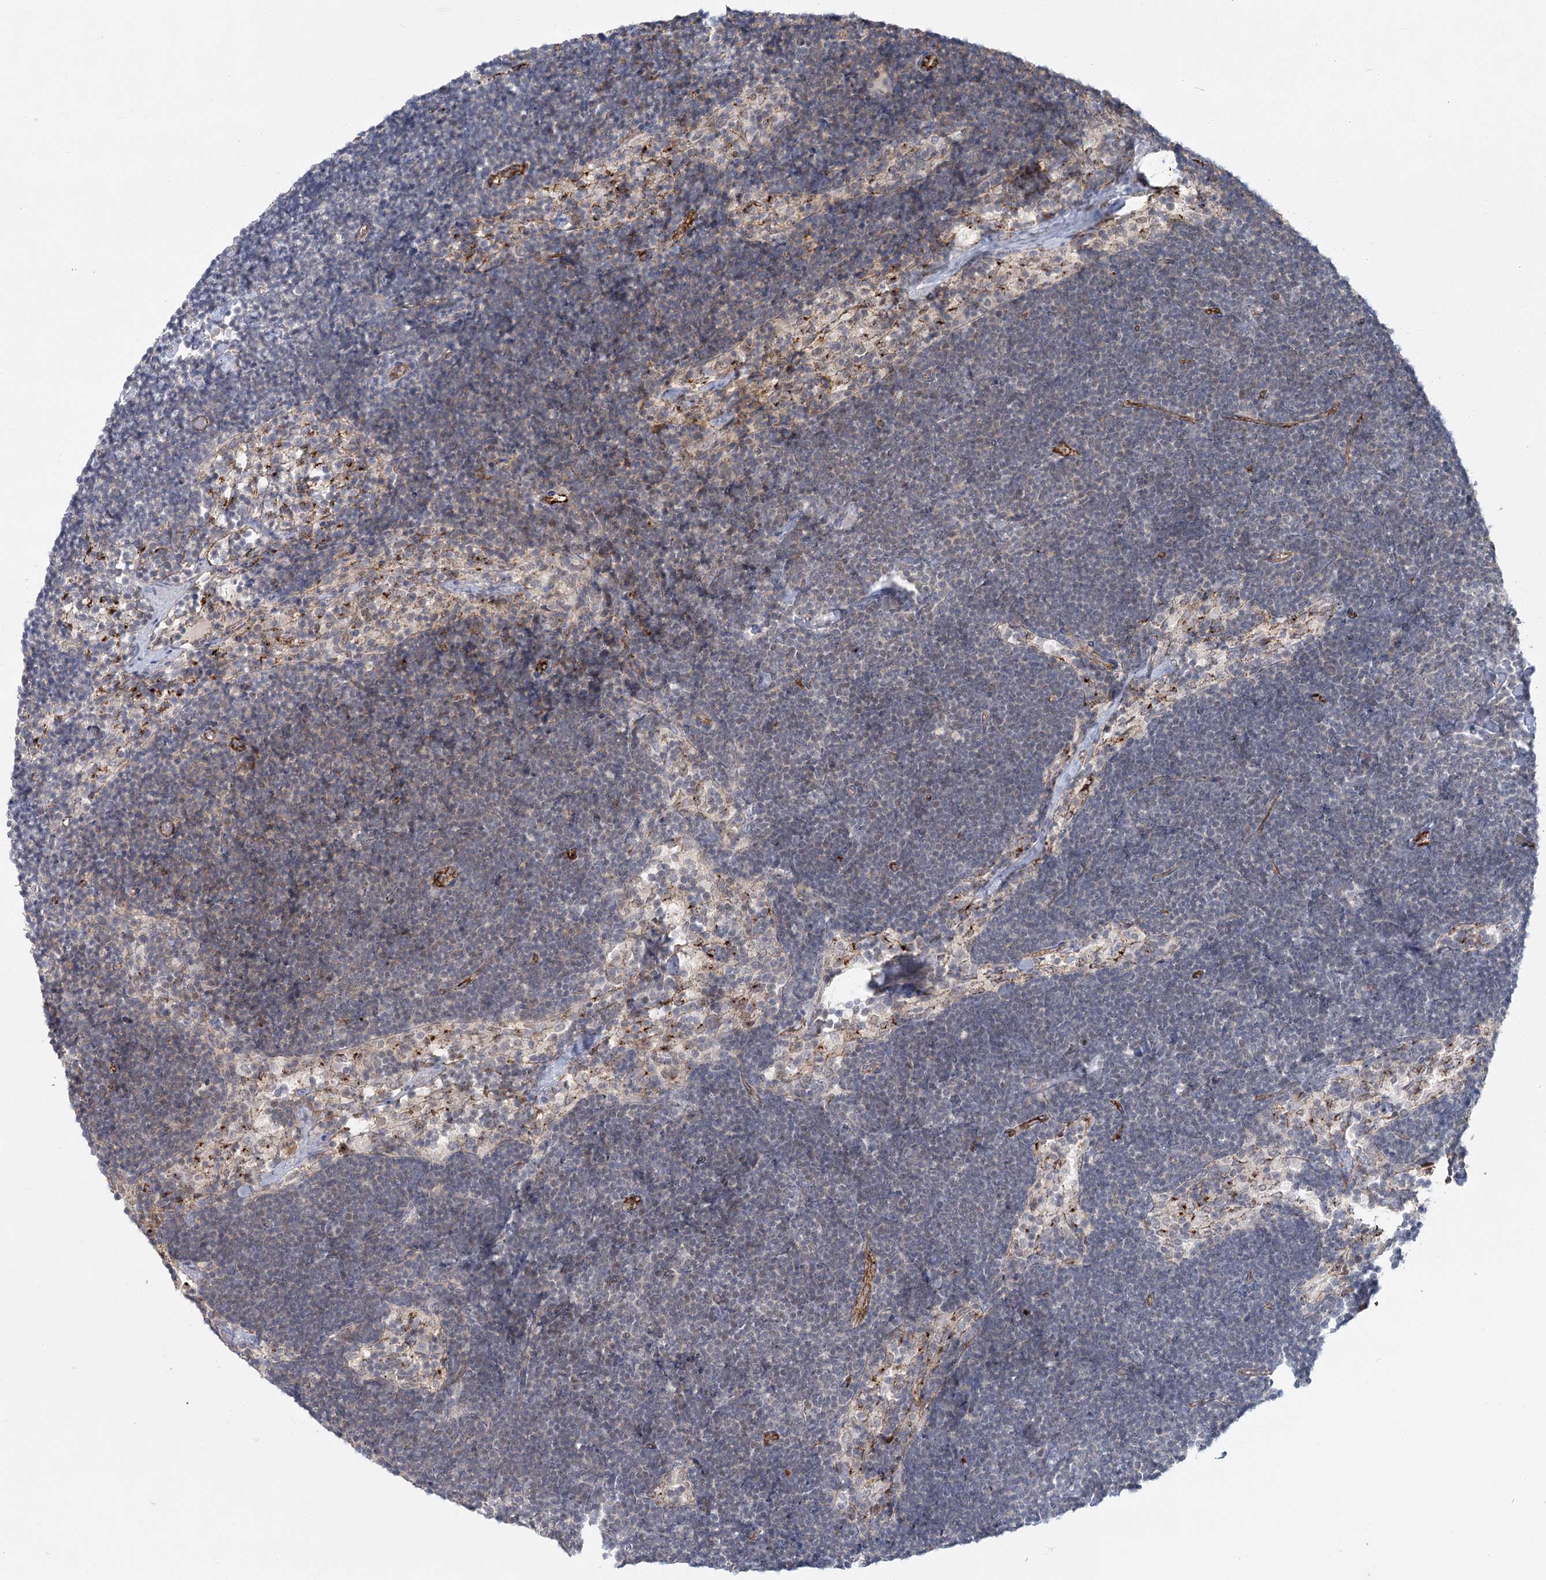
{"staining": {"intensity": "negative", "quantity": "none", "location": "none"}, "tissue": "lymph node", "cell_type": "Germinal center cells", "image_type": "normal", "snomed": [{"axis": "morphology", "description": "Normal tissue, NOS"}, {"axis": "topography", "description": "Lymph node"}], "caption": "This is an immunohistochemistry histopathology image of normal lymph node. There is no staining in germinal center cells.", "gene": "KBTBD4", "patient": {"sex": "male", "age": 63}}